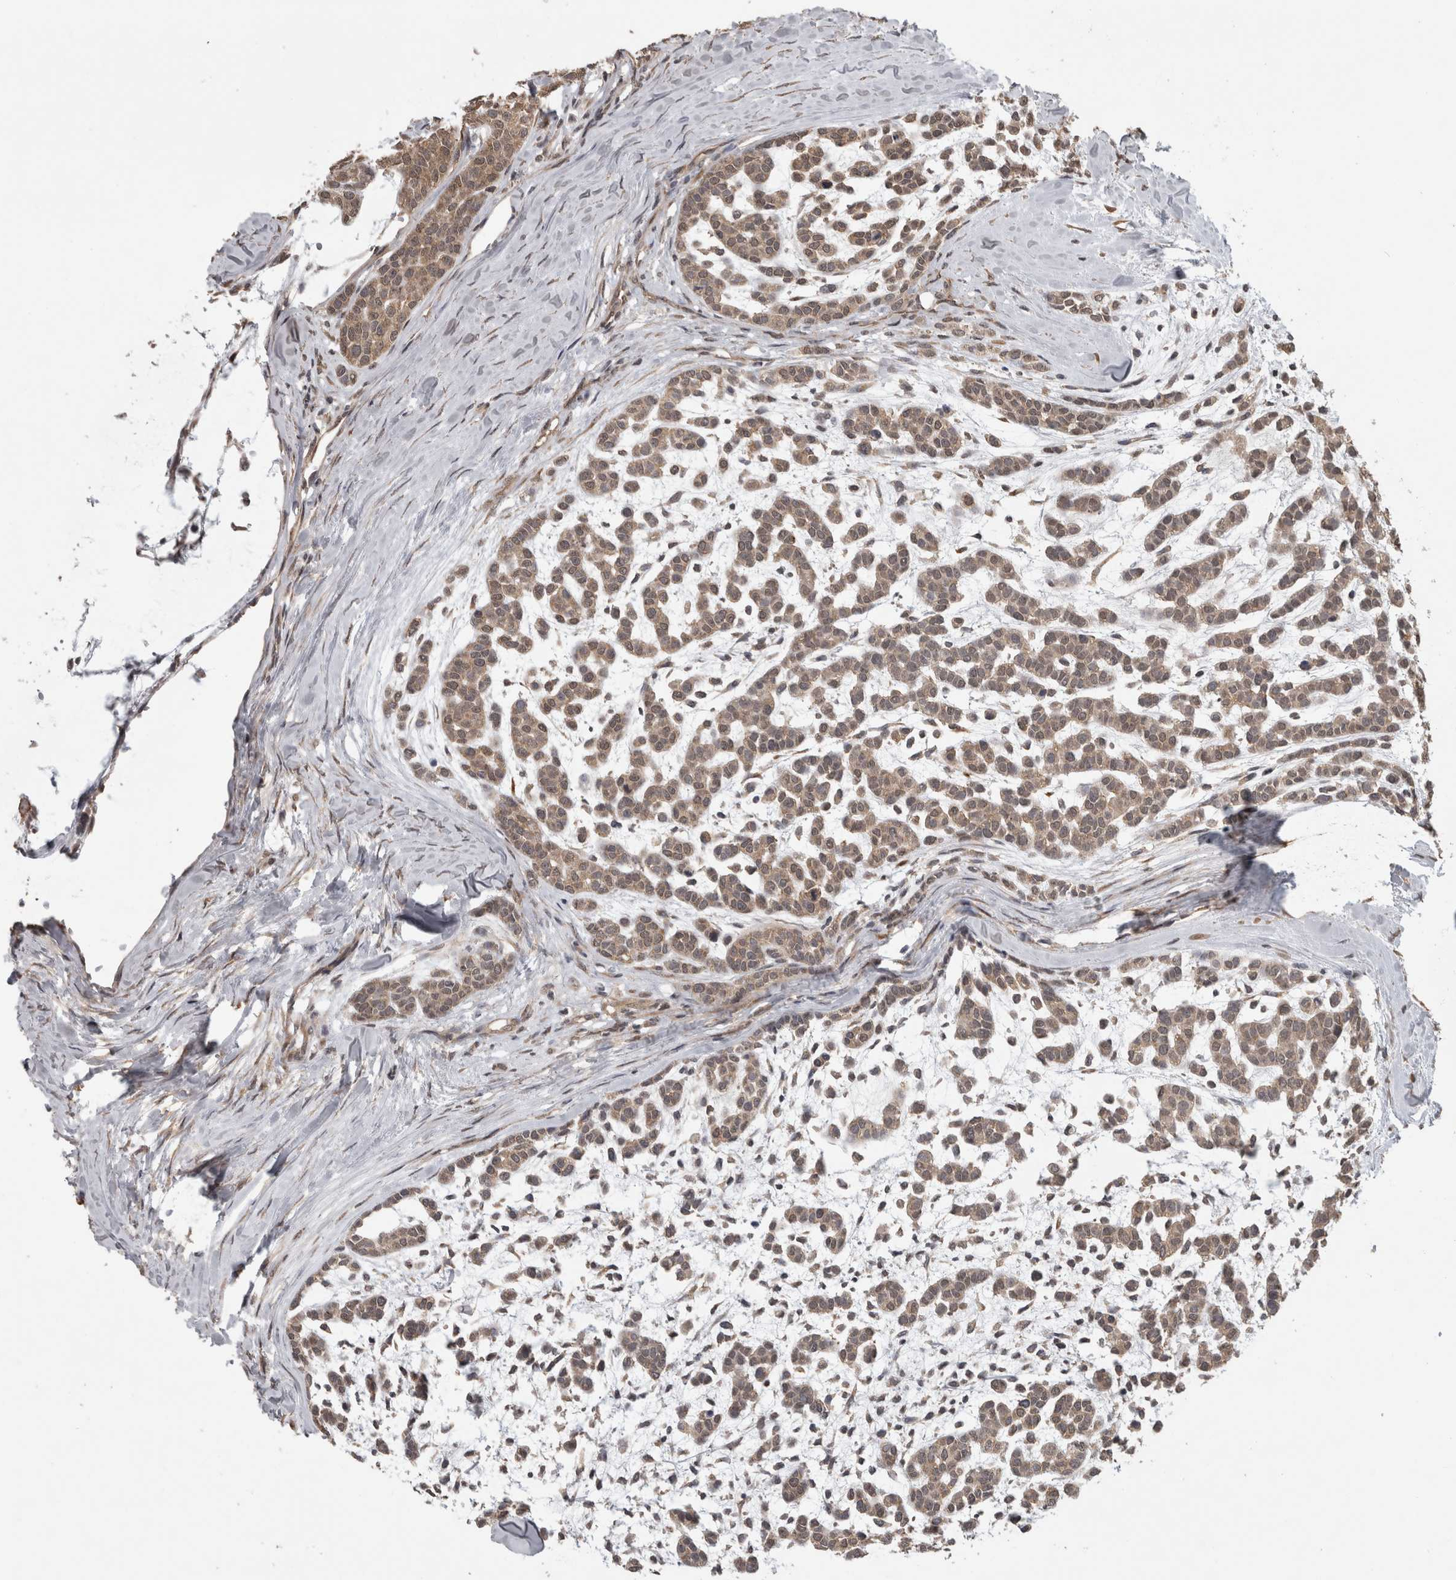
{"staining": {"intensity": "weak", "quantity": ">75%", "location": "cytoplasmic/membranous"}, "tissue": "head and neck cancer", "cell_type": "Tumor cells", "image_type": "cancer", "snomed": [{"axis": "morphology", "description": "Adenocarcinoma, NOS"}, {"axis": "morphology", "description": "Adenoma, NOS"}, {"axis": "topography", "description": "Head-Neck"}], "caption": "Head and neck cancer (adenocarcinoma) stained for a protein displays weak cytoplasmic/membranous positivity in tumor cells. The protein is stained brown, and the nuclei are stained in blue (DAB (3,3'-diaminobenzidine) IHC with brightfield microscopy, high magnification).", "gene": "ATXN2", "patient": {"sex": "female", "age": 55}}